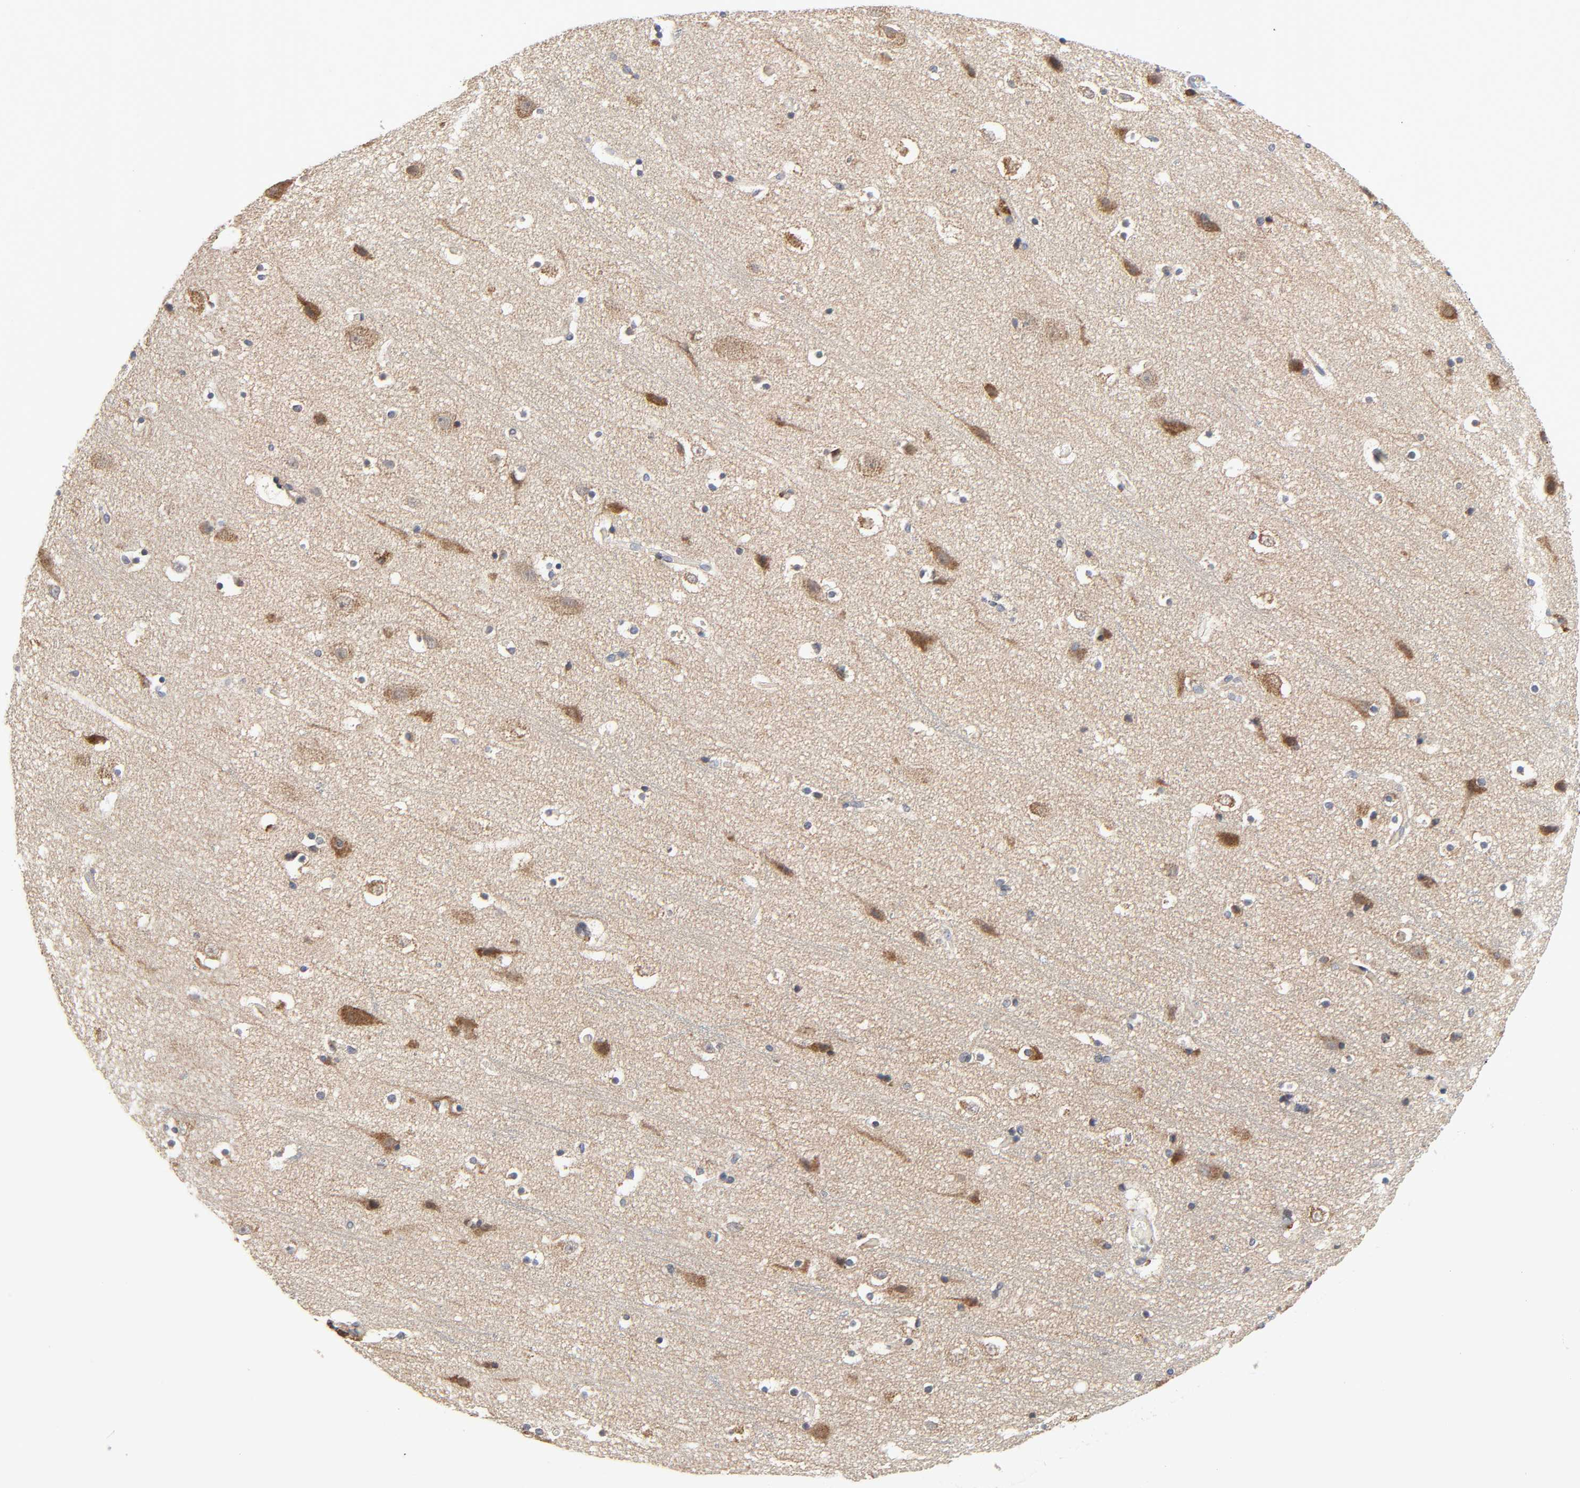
{"staining": {"intensity": "moderate", "quantity": "25%-75%", "location": "cytoplasmic/membranous"}, "tissue": "cerebral cortex", "cell_type": "Endothelial cells", "image_type": "normal", "snomed": [{"axis": "morphology", "description": "Normal tissue, NOS"}, {"axis": "topography", "description": "Cerebral cortex"}], "caption": "Immunohistochemistry (DAB (3,3'-diaminobenzidine)) staining of unremarkable human cerebral cortex exhibits moderate cytoplasmic/membranous protein positivity in approximately 25%-75% of endothelial cells. Immunohistochemistry (ihc) stains the protein of interest in brown and the nuclei are stained blue.", "gene": "BAX", "patient": {"sex": "male", "age": 45}}